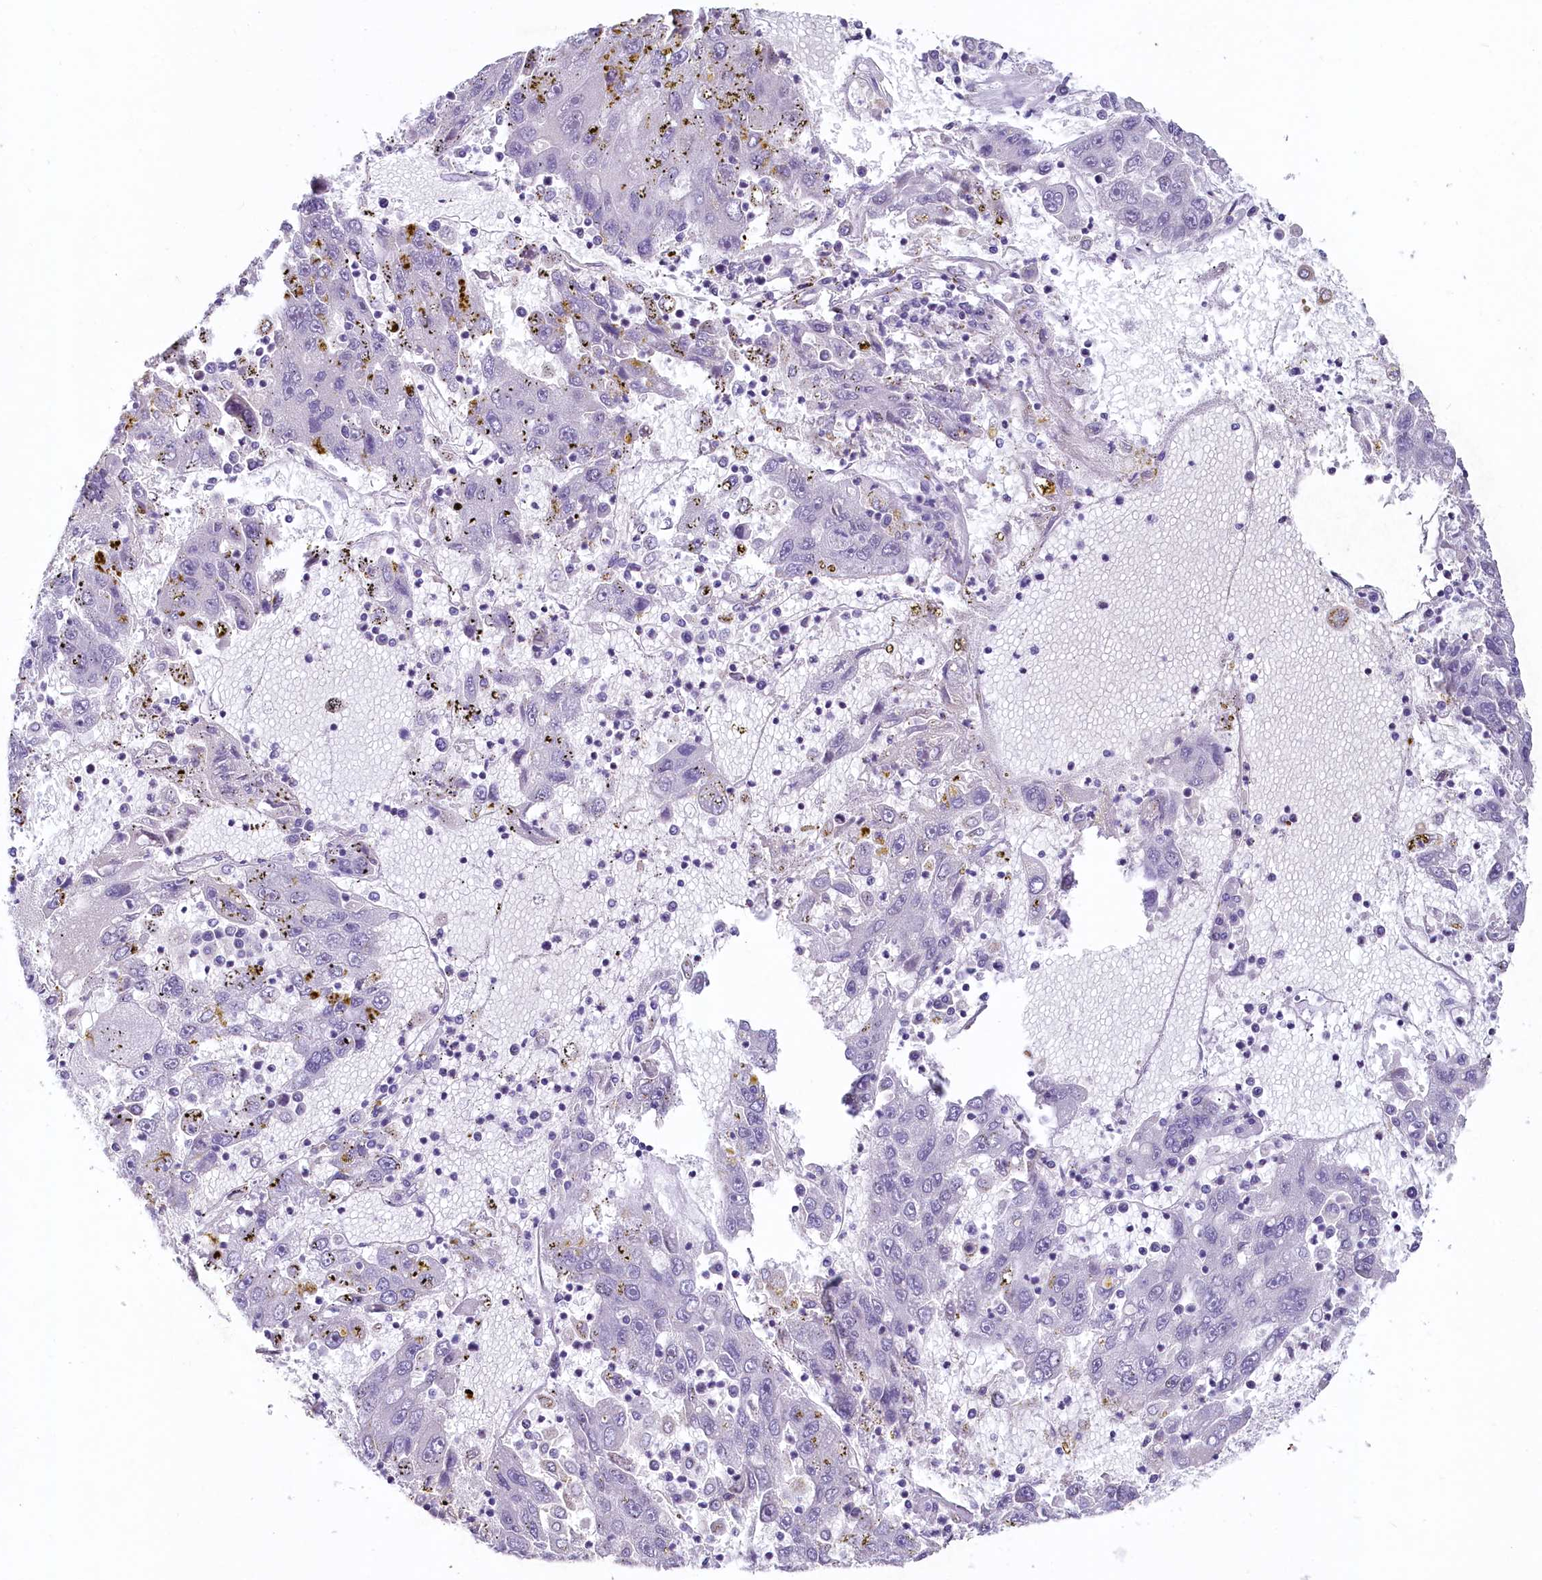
{"staining": {"intensity": "negative", "quantity": "none", "location": "none"}, "tissue": "liver cancer", "cell_type": "Tumor cells", "image_type": "cancer", "snomed": [{"axis": "morphology", "description": "Carcinoma, Hepatocellular, NOS"}, {"axis": "topography", "description": "Liver"}], "caption": "Immunohistochemical staining of human liver hepatocellular carcinoma shows no significant expression in tumor cells.", "gene": "PROCR", "patient": {"sex": "male", "age": 49}}